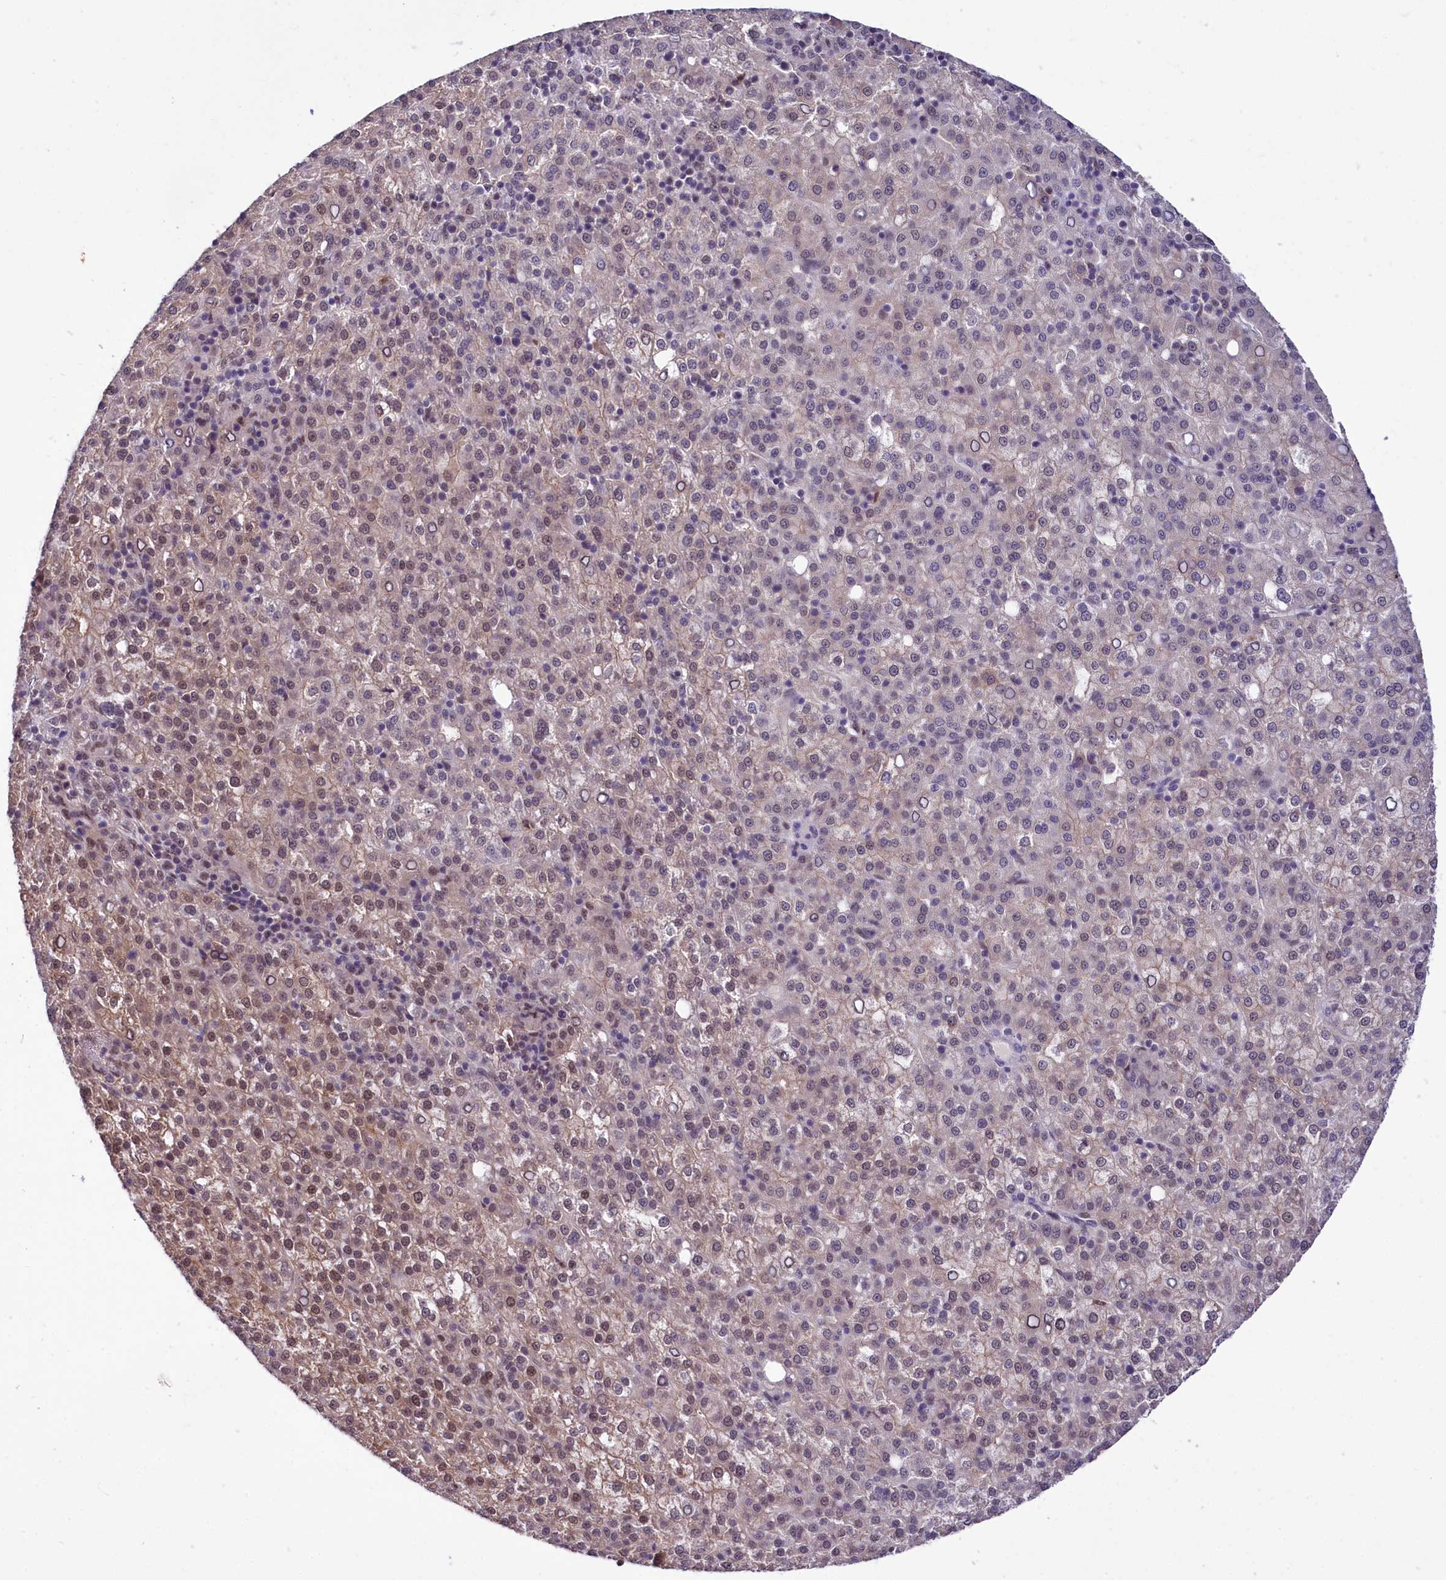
{"staining": {"intensity": "moderate", "quantity": "25%-75%", "location": "cytoplasmic/membranous,nuclear"}, "tissue": "liver cancer", "cell_type": "Tumor cells", "image_type": "cancer", "snomed": [{"axis": "morphology", "description": "Carcinoma, Hepatocellular, NOS"}, {"axis": "topography", "description": "Liver"}], "caption": "Brown immunohistochemical staining in liver hepatocellular carcinoma displays moderate cytoplasmic/membranous and nuclear staining in approximately 25%-75% of tumor cells.", "gene": "SCAF11", "patient": {"sex": "female", "age": 58}}